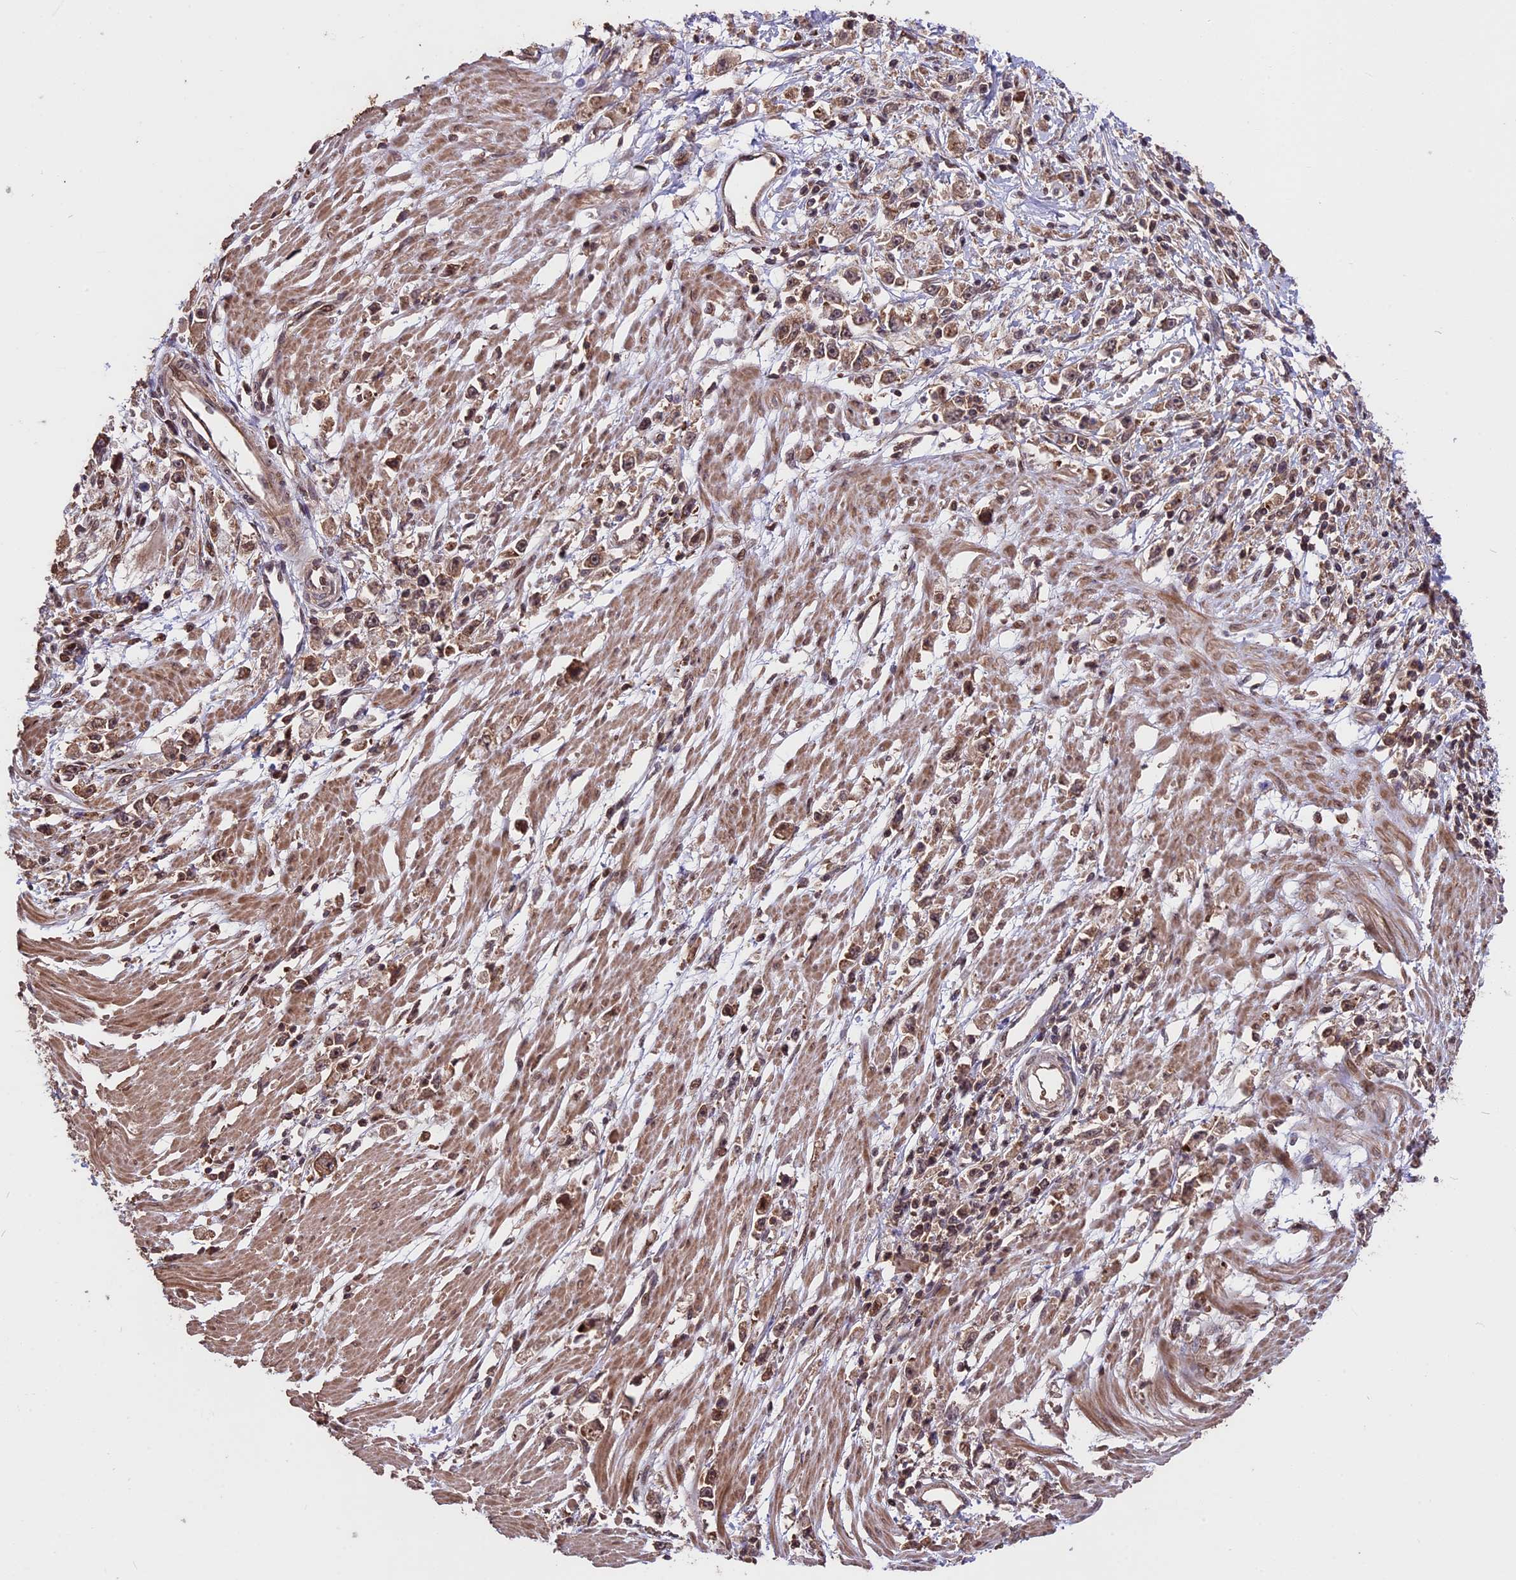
{"staining": {"intensity": "moderate", "quantity": ">75%", "location": "cytoplasmic/membranous"}, "tissue": "stomach cancer", "cell_type": "Tumor cells", "image_type": "cancer", "snomed": [{"axis": "morphology", "description": "Adenocarcinoma, NOS"}, {"axis": "topography", "description": "Stomach"}], "caption": "This is a histology image of immunohistochemistry (IHC) staining of stomach adenocarcinoma, which shows moderate staining in the cytoplasmic/membranous of tumor cells.", "gene": "ZNF598", "patient": {"sex": "female", "age": 59}}